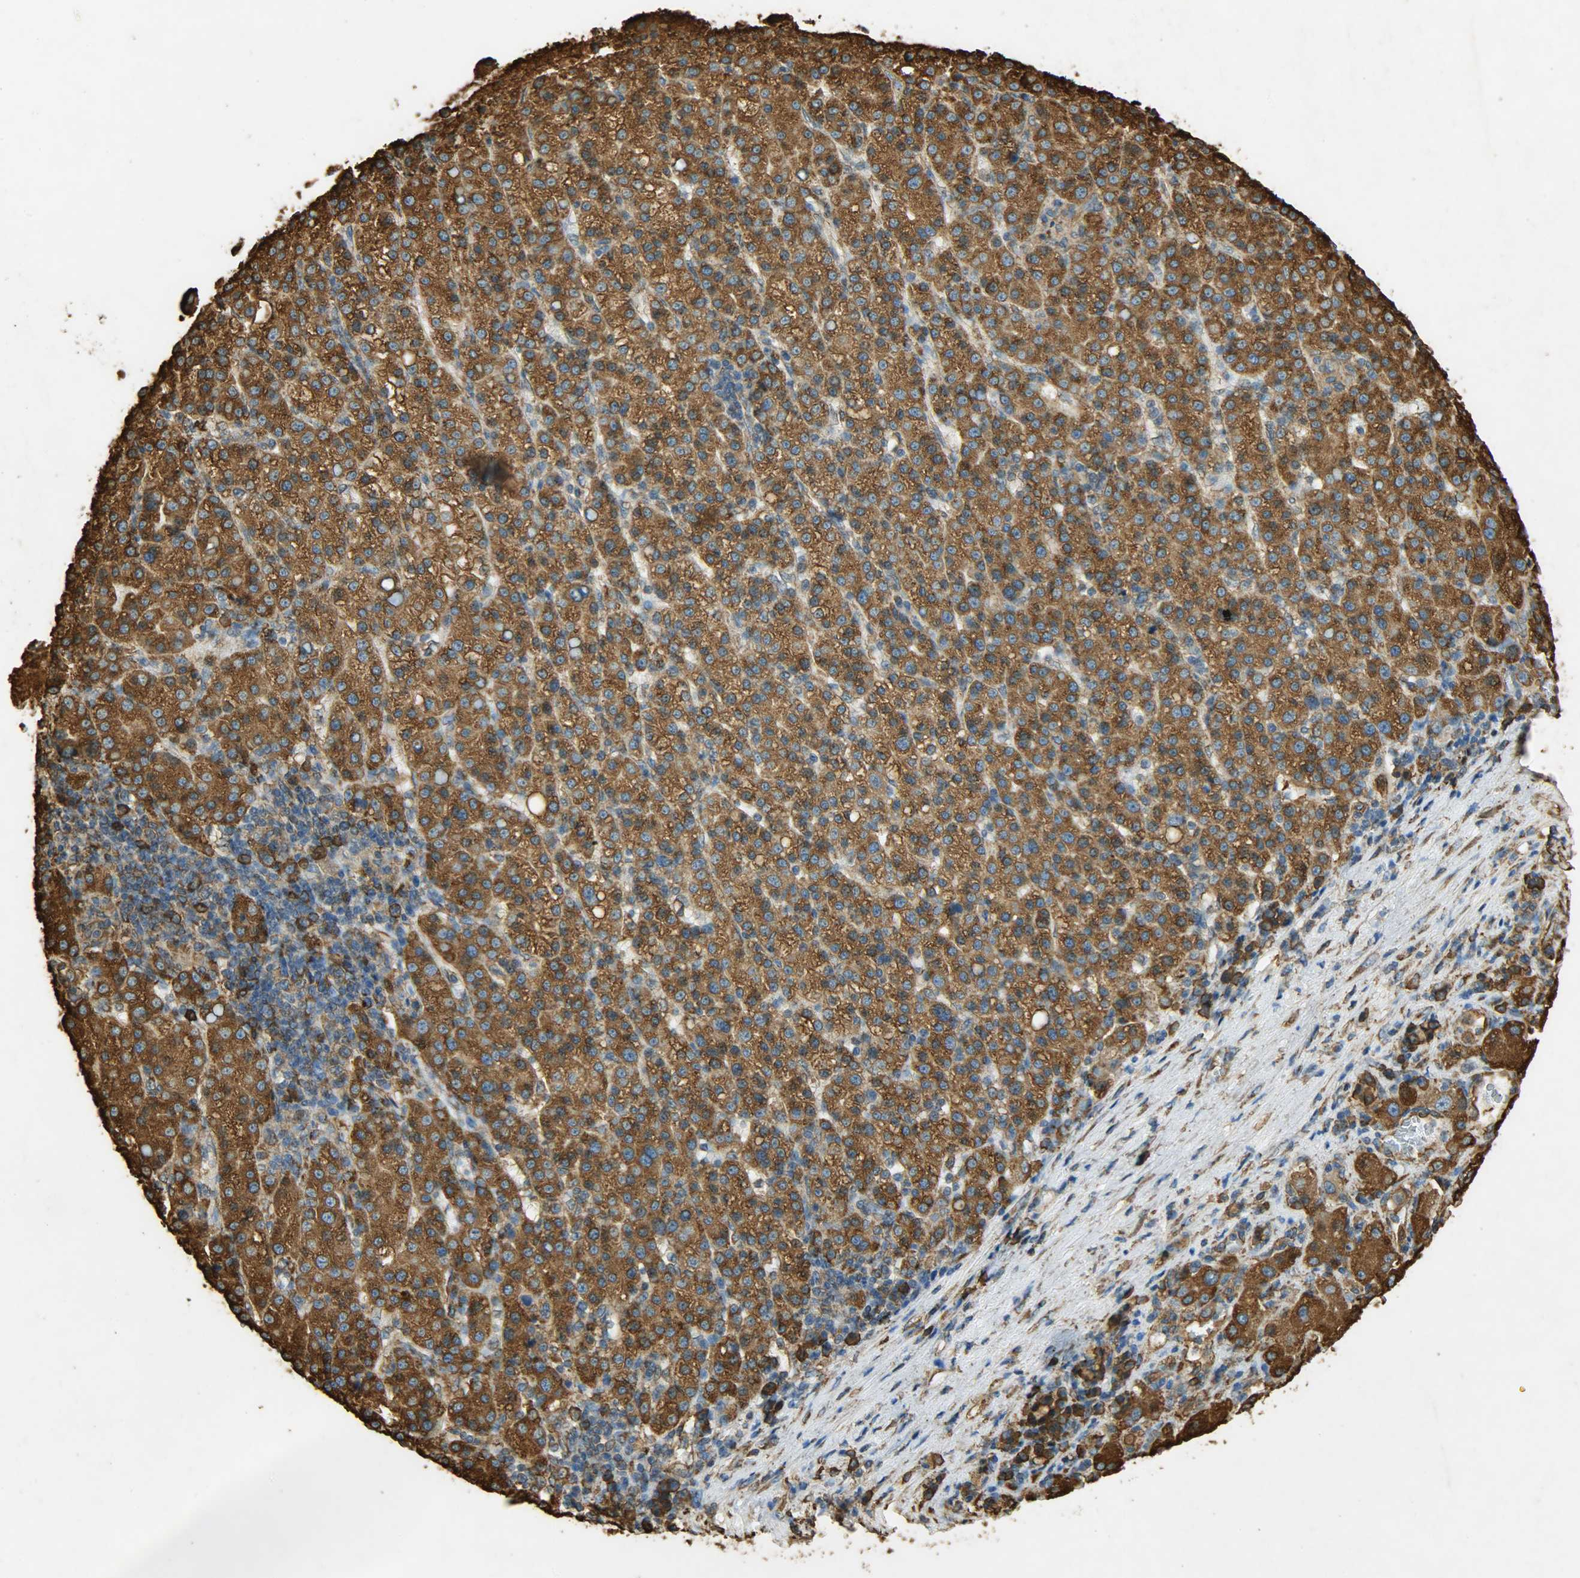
{"staining": {"intensity": "moderate", "quantity": ">75%", "location": "cytoplasmic/membranous"}, "tissue": "liver cancer", "cell_type": "Tumor cells", "image_type": "cancer", "snomed": [{"axis": "morphology", "description": "Carcinoma, Hepatocellular, NOS"}, {"axis": "topography", "description": "Liver"}], "caption": "Tumor cells show moderate cytoplasmic/membranous positivity in approximately >75% of cells in liver hepatocellular carcinoma. (Brightfield microscopy of DAB IHC at high magnification).", "gene": "HSP90B1", "patient": {"sex": "female", "age": 58}}